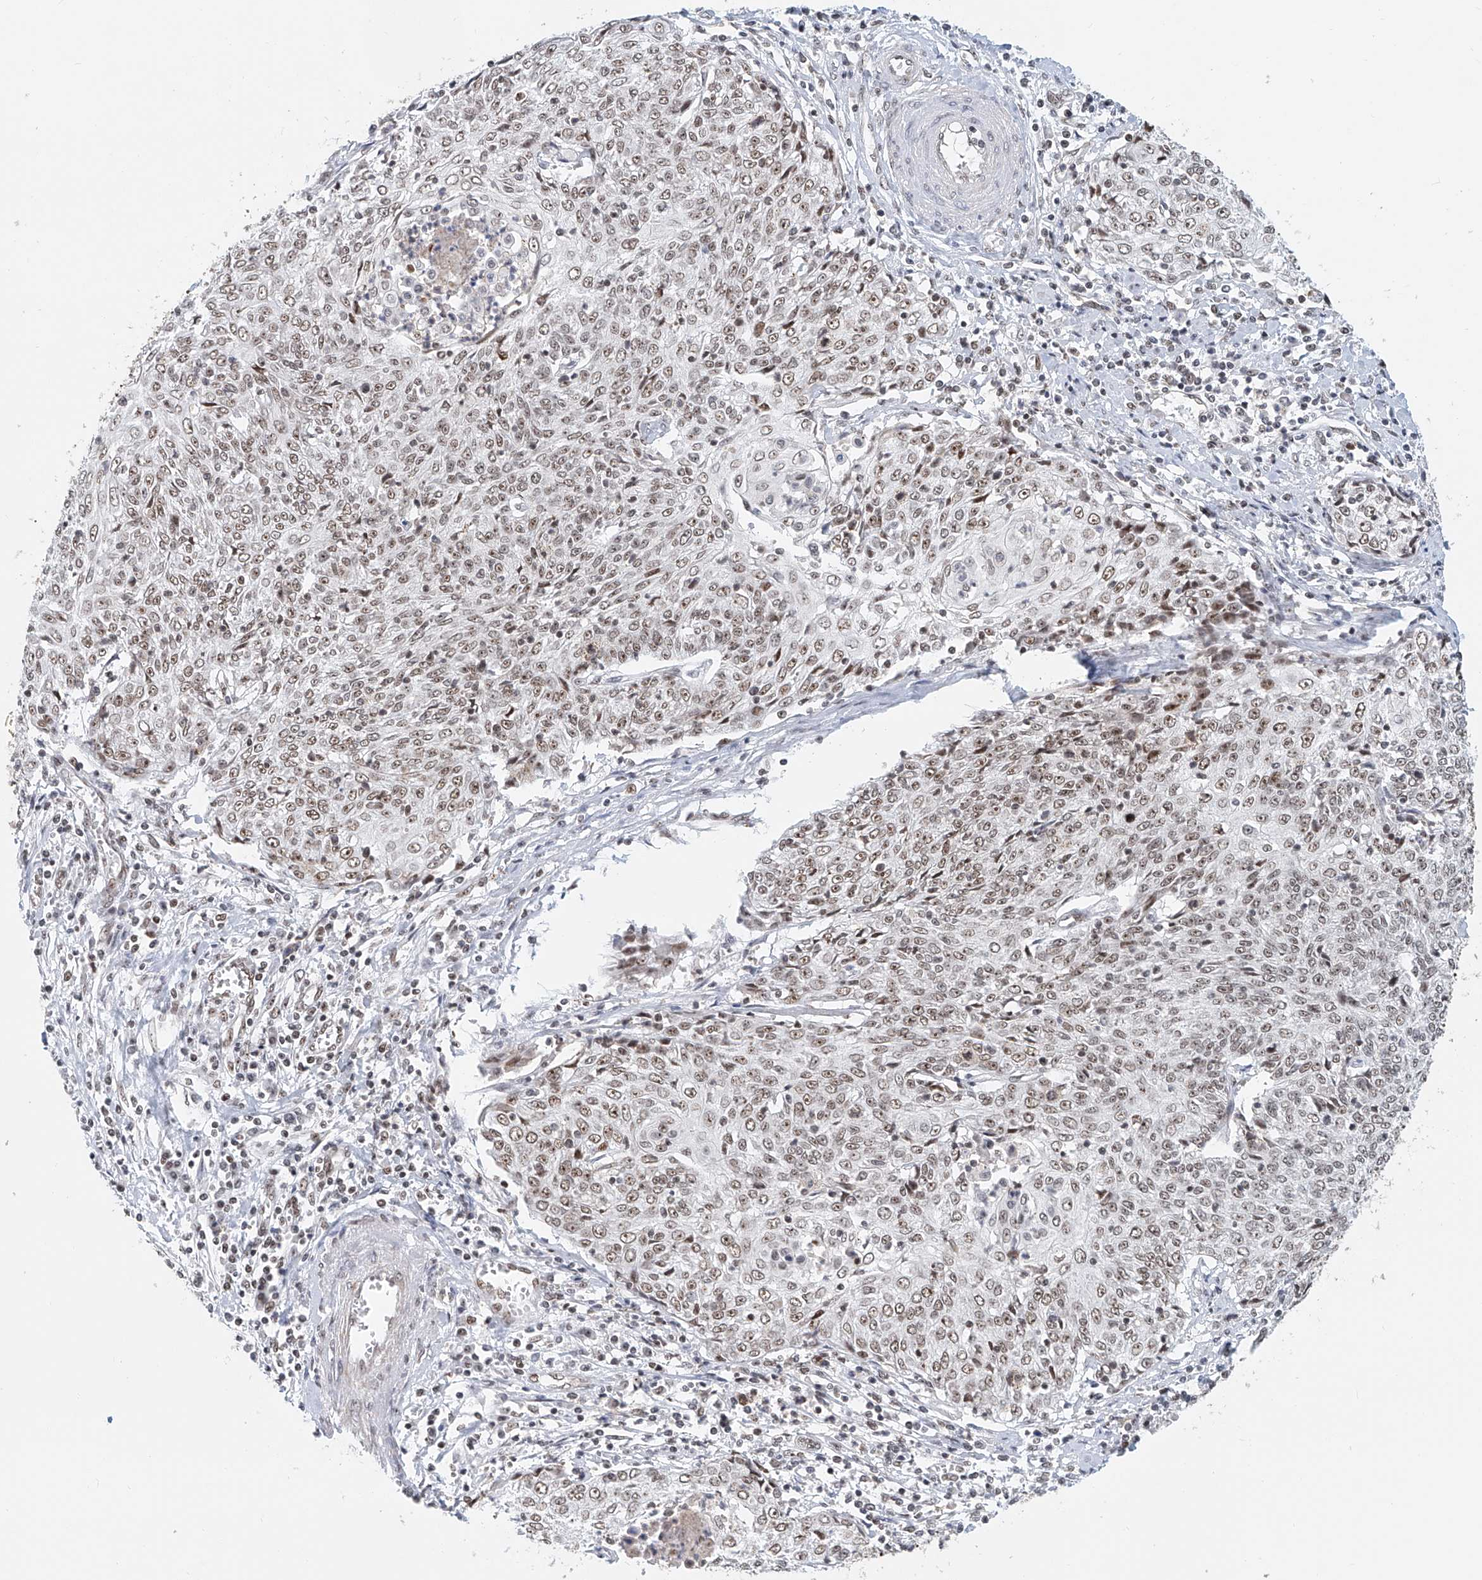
{"staining": {"intensity": "moderate", "quantity": ">75%", "location": "nuclear"}, "tissue": "cervical cancer", "cell_type": "Tumor cells", "image_type": "cancer", "snomed": [{"axis": "morphology", "description": "Squamous cell carcinoma, NOS"}, {"axis": "topography", "description": "Cervix"}], "caption": "An immunohistochemistry image of neoplastic tissue is shown. Protein staining in brown highlights moderate nuclear positivity in cervical squamous cell carcinoma within tumor cells.", "gene": "PRUNE2", "patient": {"sex": "female", "age": 48}}